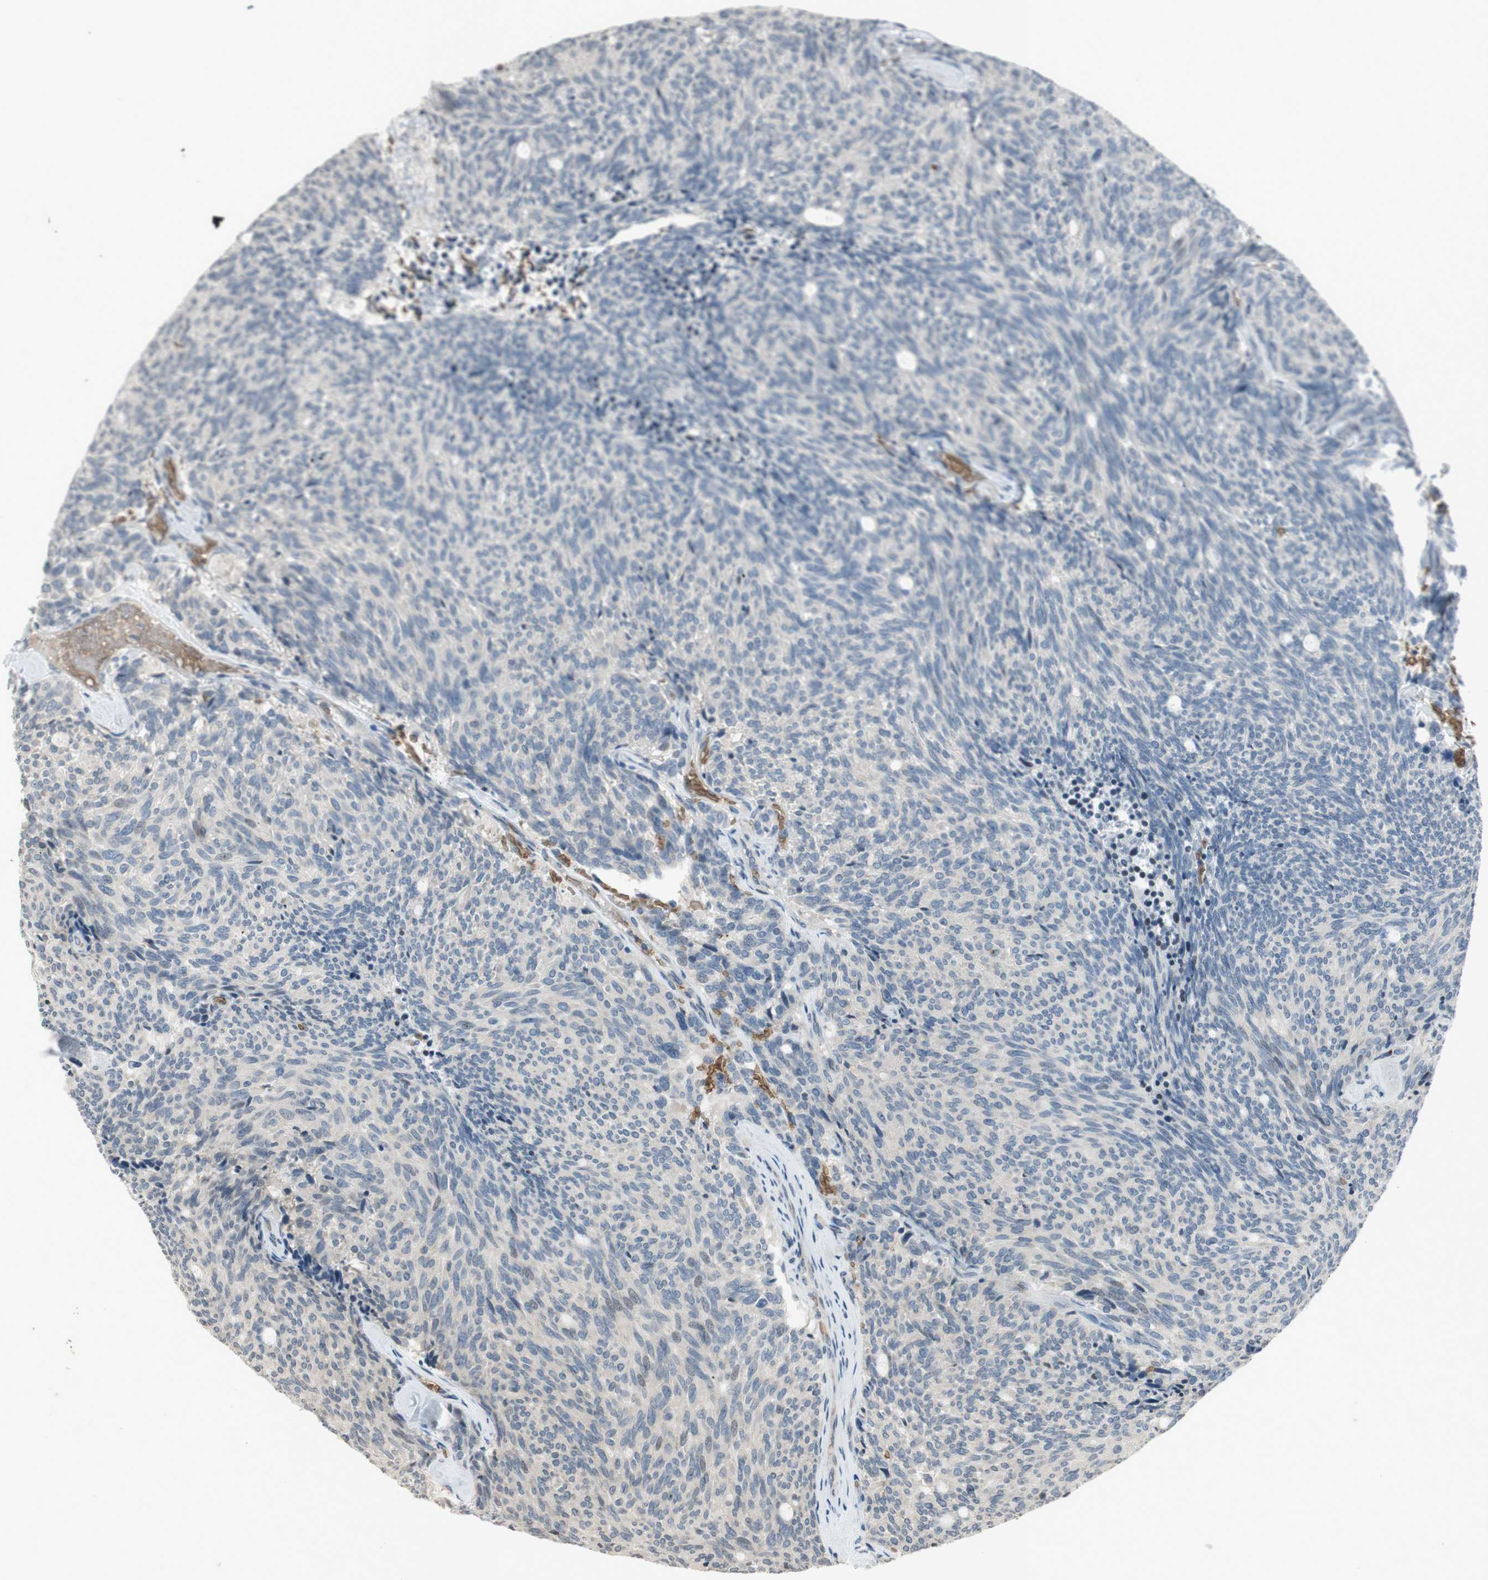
{"staining": {"intensity": "negative", "quantity": "none", "location": "none"}, "tissue": "carcinoid", "cell_type": "Tumor cells", "image_type": "cancer", "snomed": [{"axis": "morphology", "description": "Carcinoid, malignant, NOS"}, {"axis": "topography", "description": "Pancreas"}], "caption": "The image reveals no staining of tumor cells in carcinoid.", "gene": "GYPC", "patient": {"sex": "female", "age": 54}}